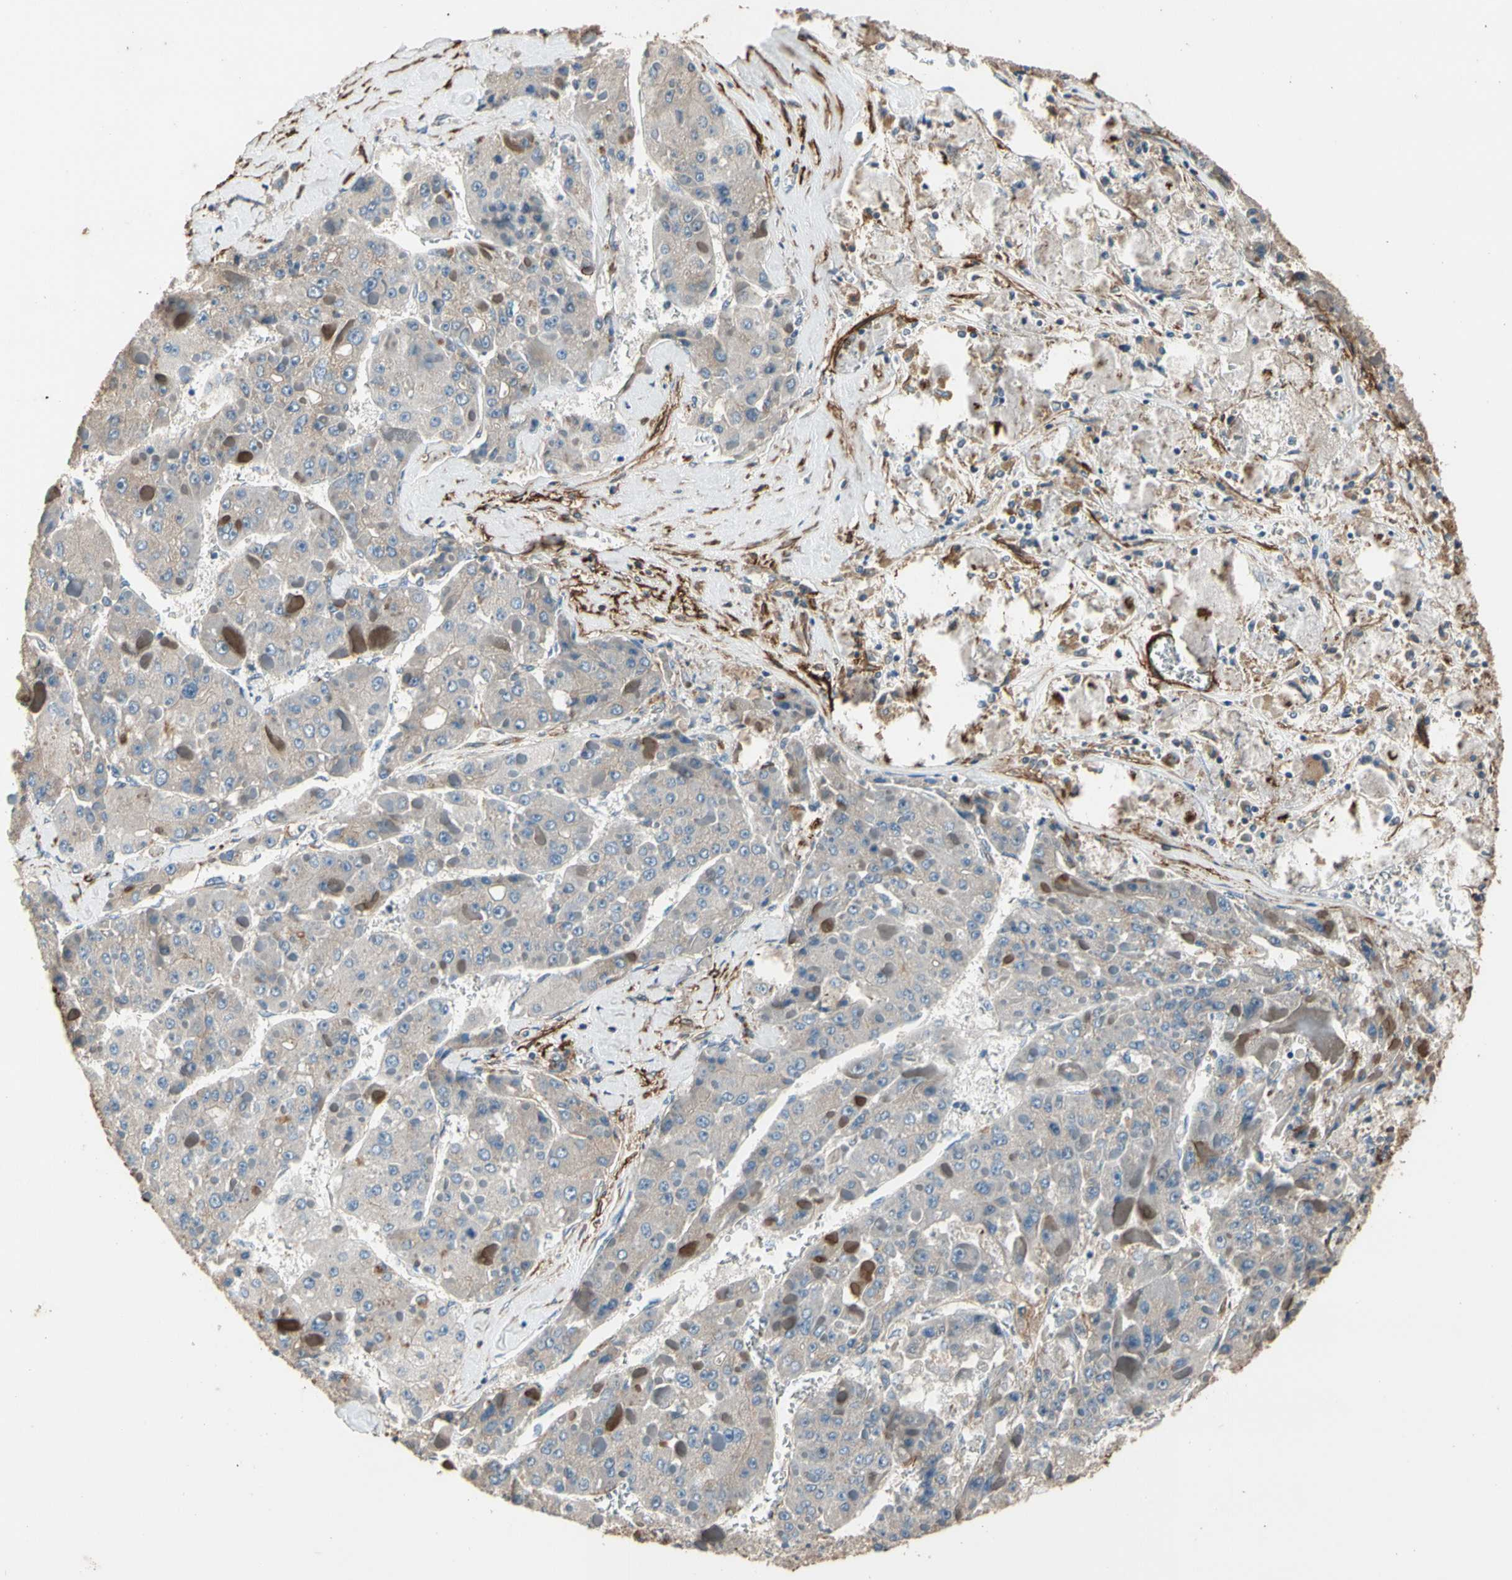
{"staining": {"intensity": "weak", "quantity": "<25%", "location": "cytoplasmic/membranous"}, "tissue": "liver cancer", "cell_type": "Tumor cells", "image_type": "cancer", "snomed": [{"axis": "morphology", "description": "Carcinoma, Hepatocellular, NOS"}, {"axis": "topography", "description": "Liver"}], "caption": "High magnification brightfield microscopy of liver hepatocellular carcinoma stained with DAB (3,3'-diaminobenzidine) (brown) and counterstained with hematoxylin (blue): tumor cells show no significant positivity.", "gene": "SUSD2", "patient": {"sex": "female", "age": 73}}